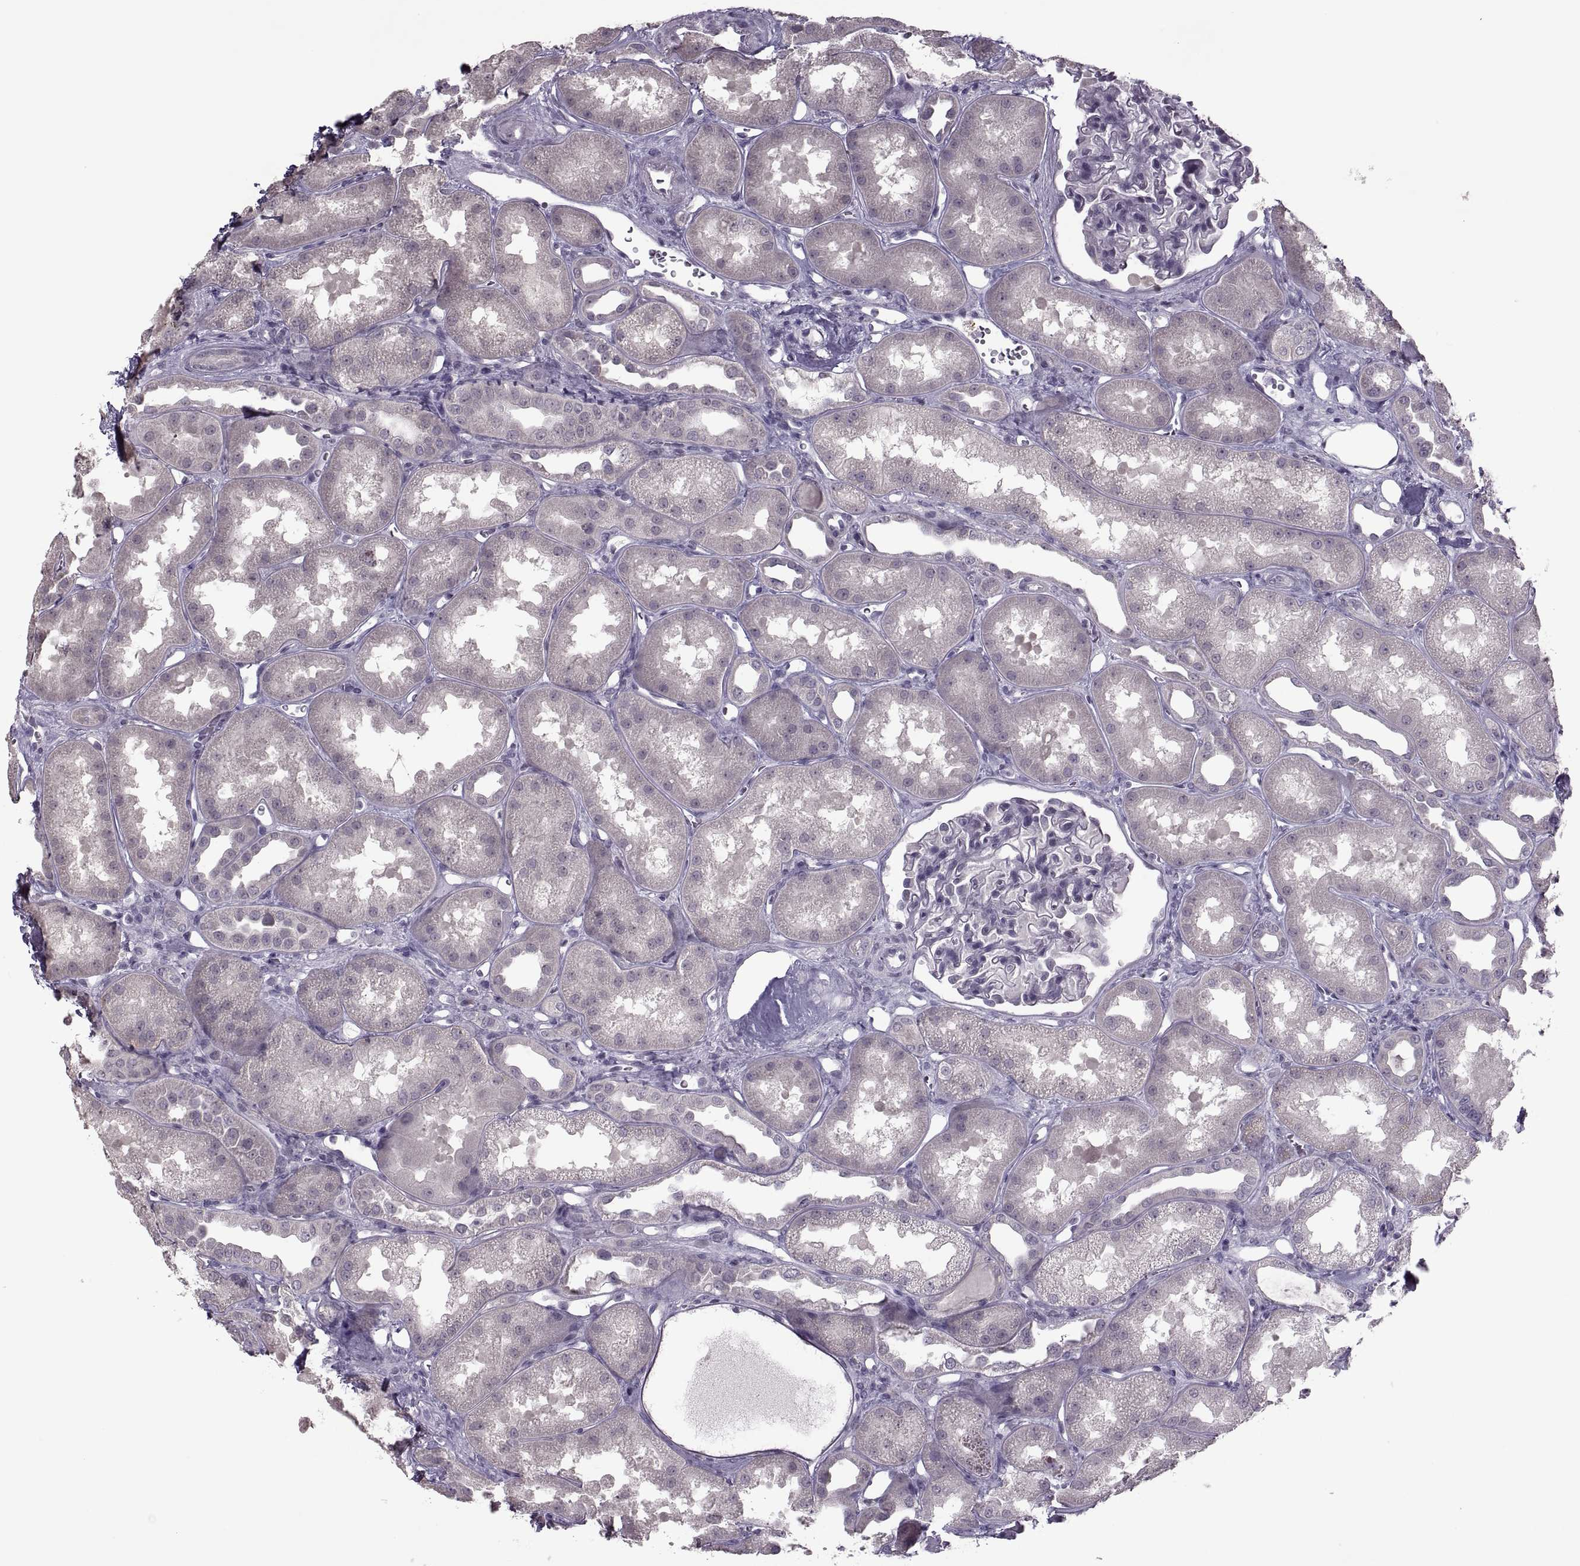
{"staining": {"intensity": "negative", "quantity": "none", "location": "none"}, "tissue": "kidney", "cell_type": "Cells in glomeruli", "image_type": "normal", "snomed": [{"axis": "morphology", "description": "Normal tissue, NOS"}, {"axis": "topography", "description": "Kidney"}], "caption": "Immunohistochemistry (IHC) image of benign kidney: human kidney stained with DAB (3,3'-diaminobenzidine) reveals no significant protein positivity in cells in glomeruli.", "gene": "MGAT4D", "patient": {"sex": "male", "age": 61}}